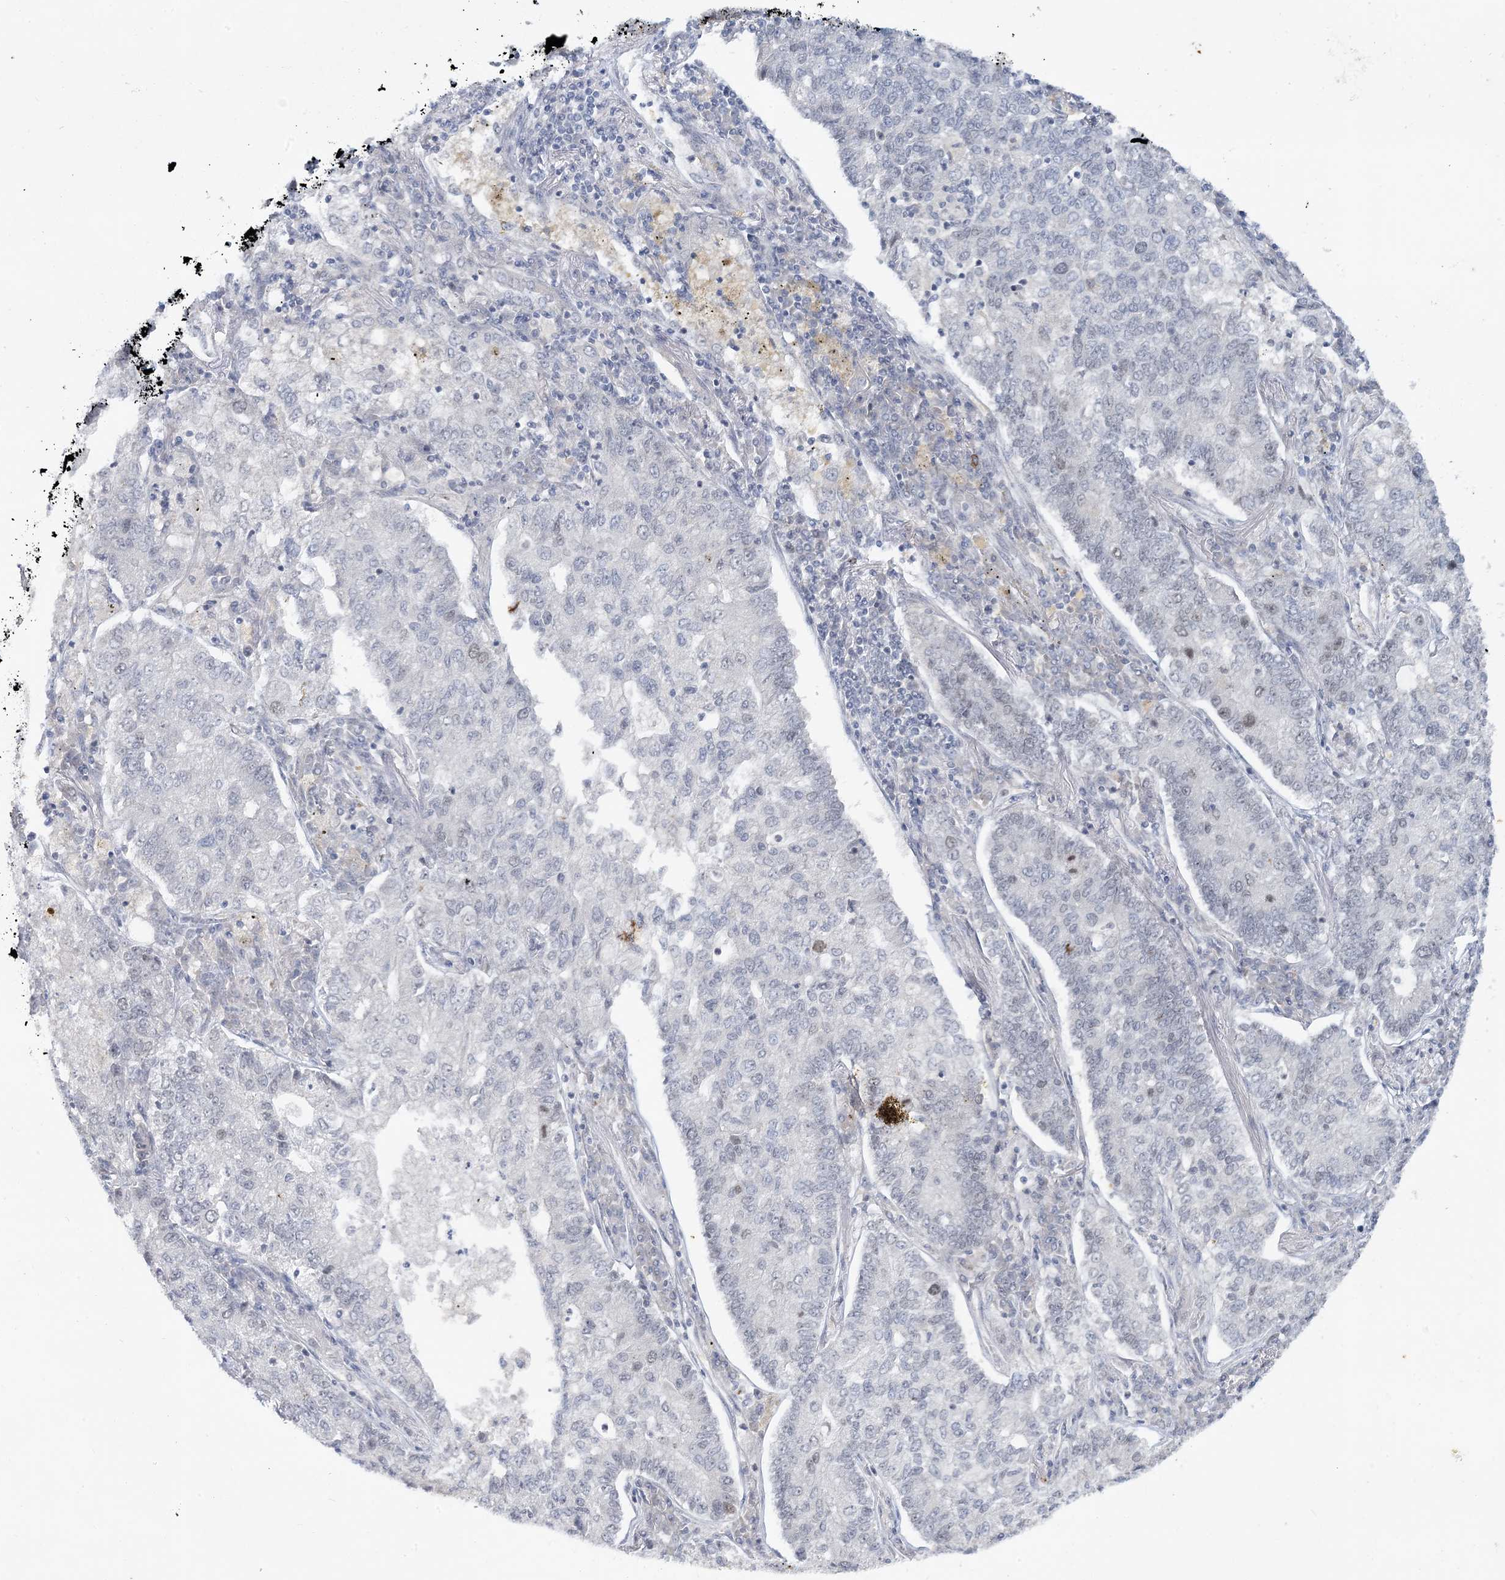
{"staining": {"intensity": "negative", "quantity": "none", "location": "none"}, "tissue": "lung cancer", "cell_type": "Tumor cells", "image_type": "cancer", "snomed": [{"axis": "morphology", "description": "Adenocarcinoma, NOS"}, {"axis": "topography", "description": "Lung"}], "caption": "Adenocarcinoma (lung) was stained to show a protein in brown. There is no significant expression in tumor cells.", "gene": "LEXM", "patient": {"sex": "male", "age": 49}}